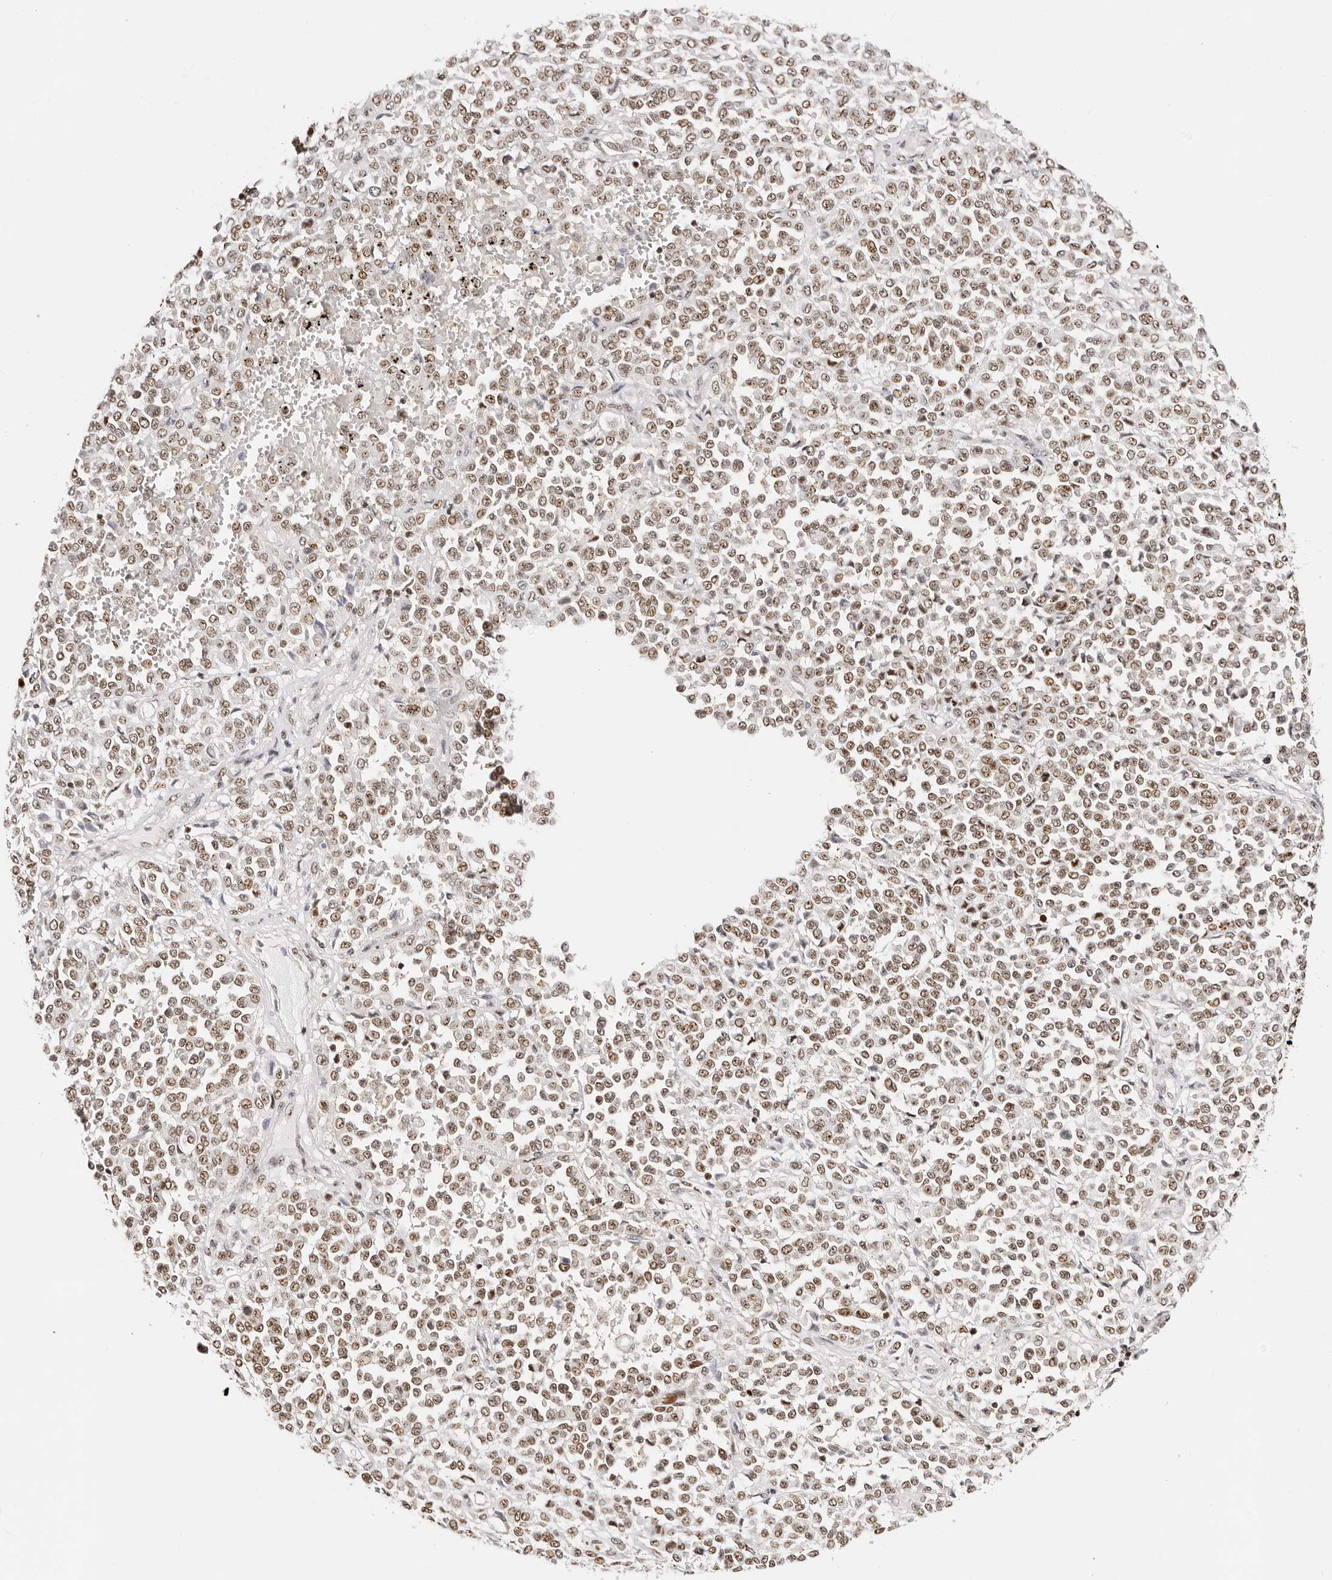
{"staining": {"intensity": "moderate", "quantity": ">75%", "location": "nuclear"}, "tissue": "melanoma", "cell_type": "Tumor cells", "image_type": "cancer", "snomed": [{"axis": "morphology", "description": "Malignant melanoma, Metastatic site"}, {"axis": "topography", "description": "Pancreas"}], "caption": "Melanoma stained for a protein demonstrates moderate nuclear positivity in tumor cells.", "gene": "IQGAP3", "patient": {"sex": "female", "age": 30}}